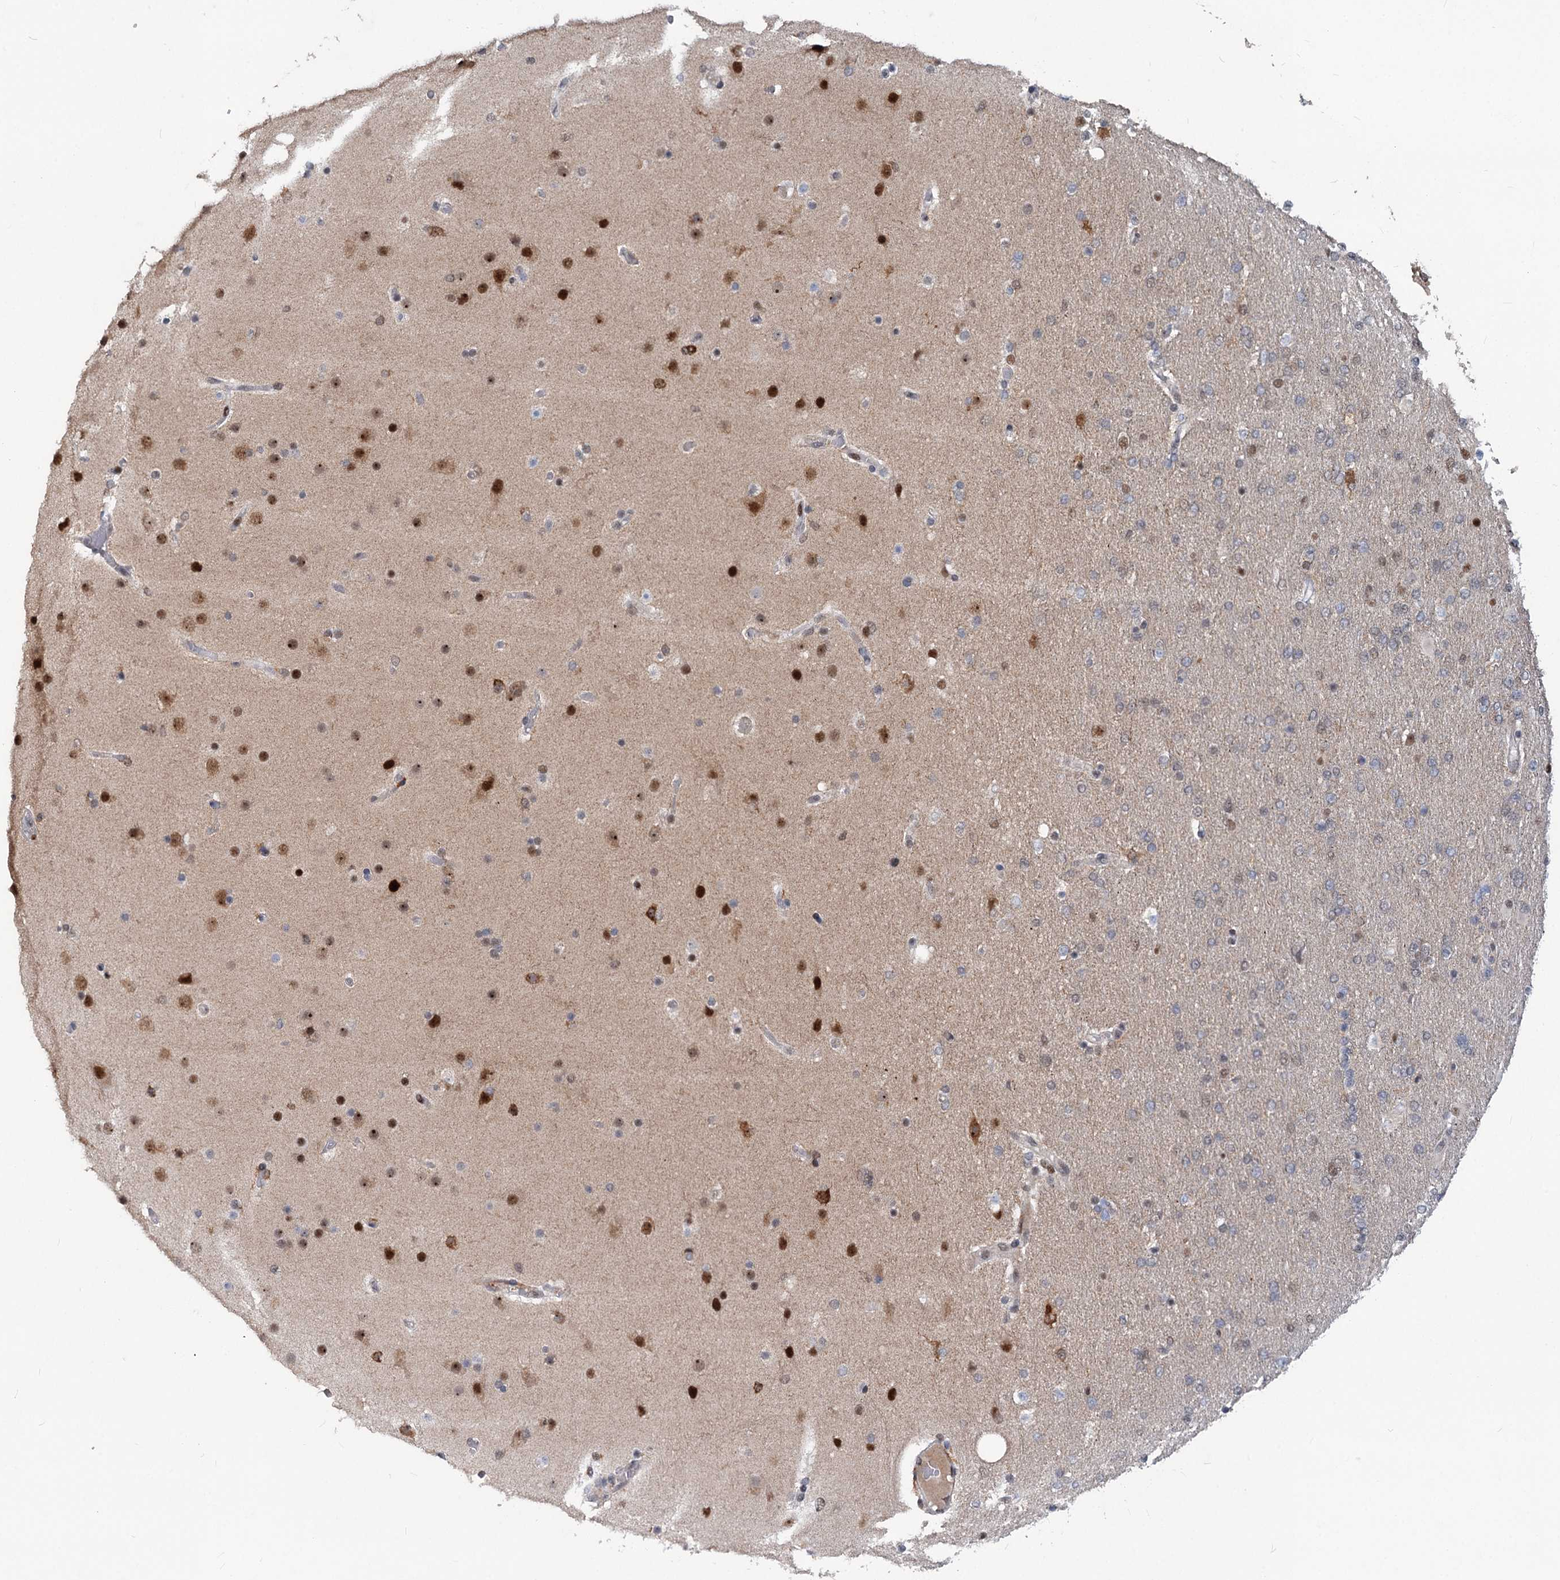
{"staining": {"intensity": "moderate", "quantity": "25%-75%", "location": "nuclear"}, "tissue": "glioma", "cell_type": "Tumor cells", "image_type": "cancer", "snomed": [{"axis": "morphology", "description": "Glioma, malignant, High grade"}, {"axis": "topography", "description": "Cerebral cortex"}], "caption": "Tumor cells show moderate nuclear positivity in approximately 25%-75% of cells in malignant glioma (high-grade). (IHC, brightfield microscopy, high magnification).", "gene": "PHF8", "patient": {"sex": "female", "age": 36}}